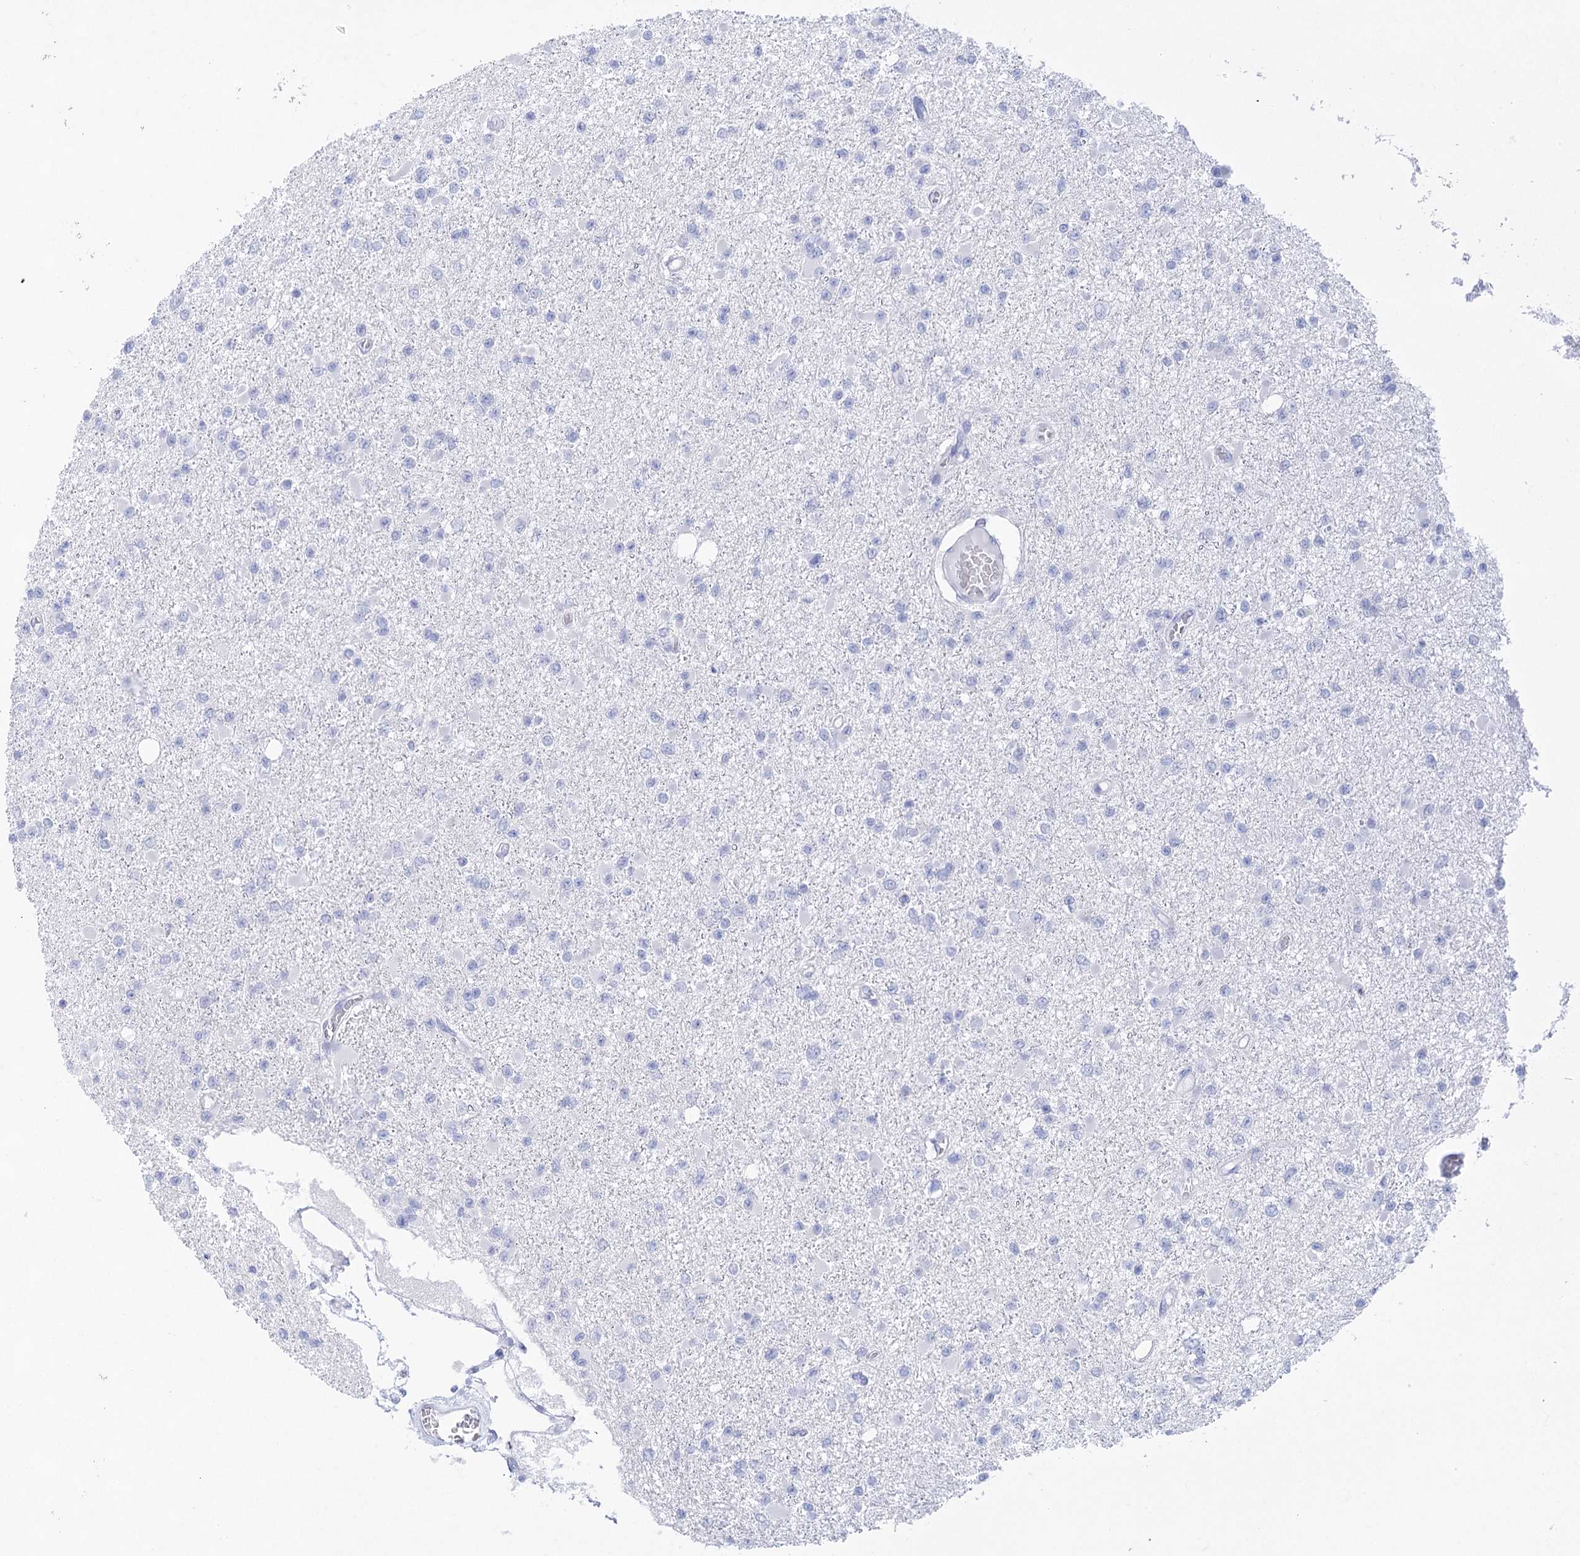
{"staining": {"intensity": "negative", "quantity": "none", "location": "none"}, "tissue": "glioma", "cell_type": "Tumor cells", "image_type": "cancer", "snomed": [{"axis": "morphology", "description": "Glioma, malignant, Low grade"}, {"axis": "topography", "description": "Brain"}], "caption": "An image of human glioma is negative for staining in tumor cells. Nuclei are stained in blue.", "gene": "LALBA", "patient": {"sex": "female", "age": 22}}